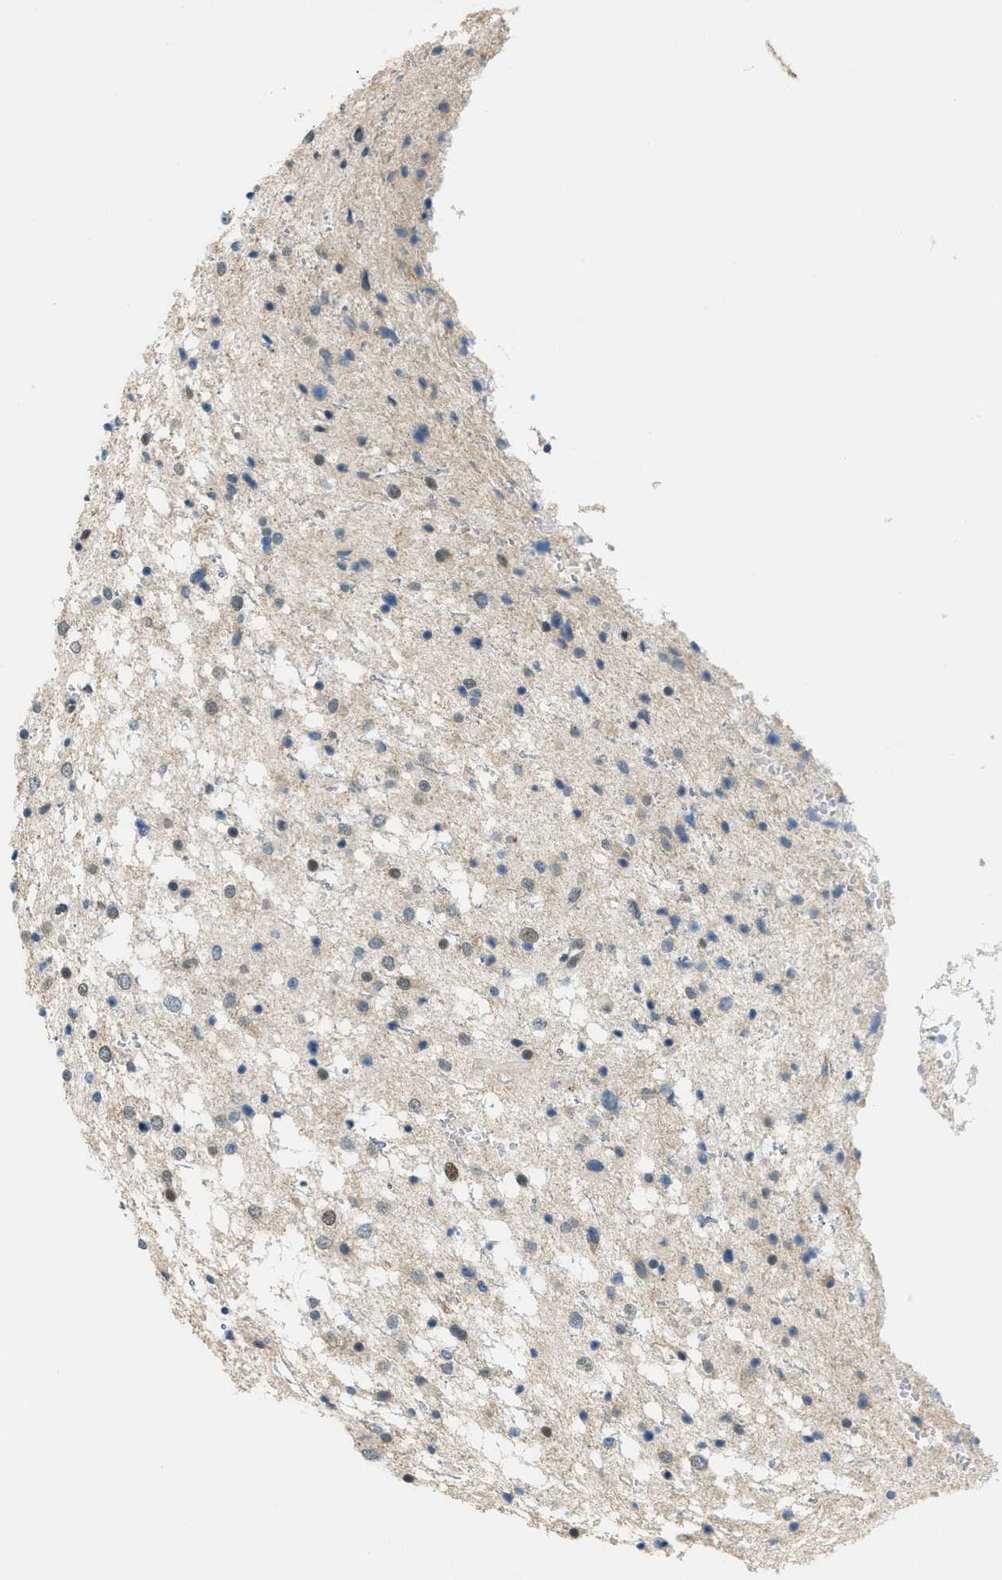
{"staining": {"intensity": "weak", "quantity": "<25%", "location": "cytoplasmic/membranous"}, "tissue": "glioma", "cell_type": "Tumor cells", "image_type": "cancer", "snomed": [{"axis": "morphology", "description": "Glioma, malignant, Low grade"}, {"axis": "topography", "description": "Brain"}], "caption": "Histopathology image shows no significant protein expression in tumor cells of malignant glioma (low-grade). The staining is performed using DAB brown chromogen with nuclei counter-stained in using hematoxylin.", "gene": "TCF3", "patient": {"sex": "female", "age": 37}}